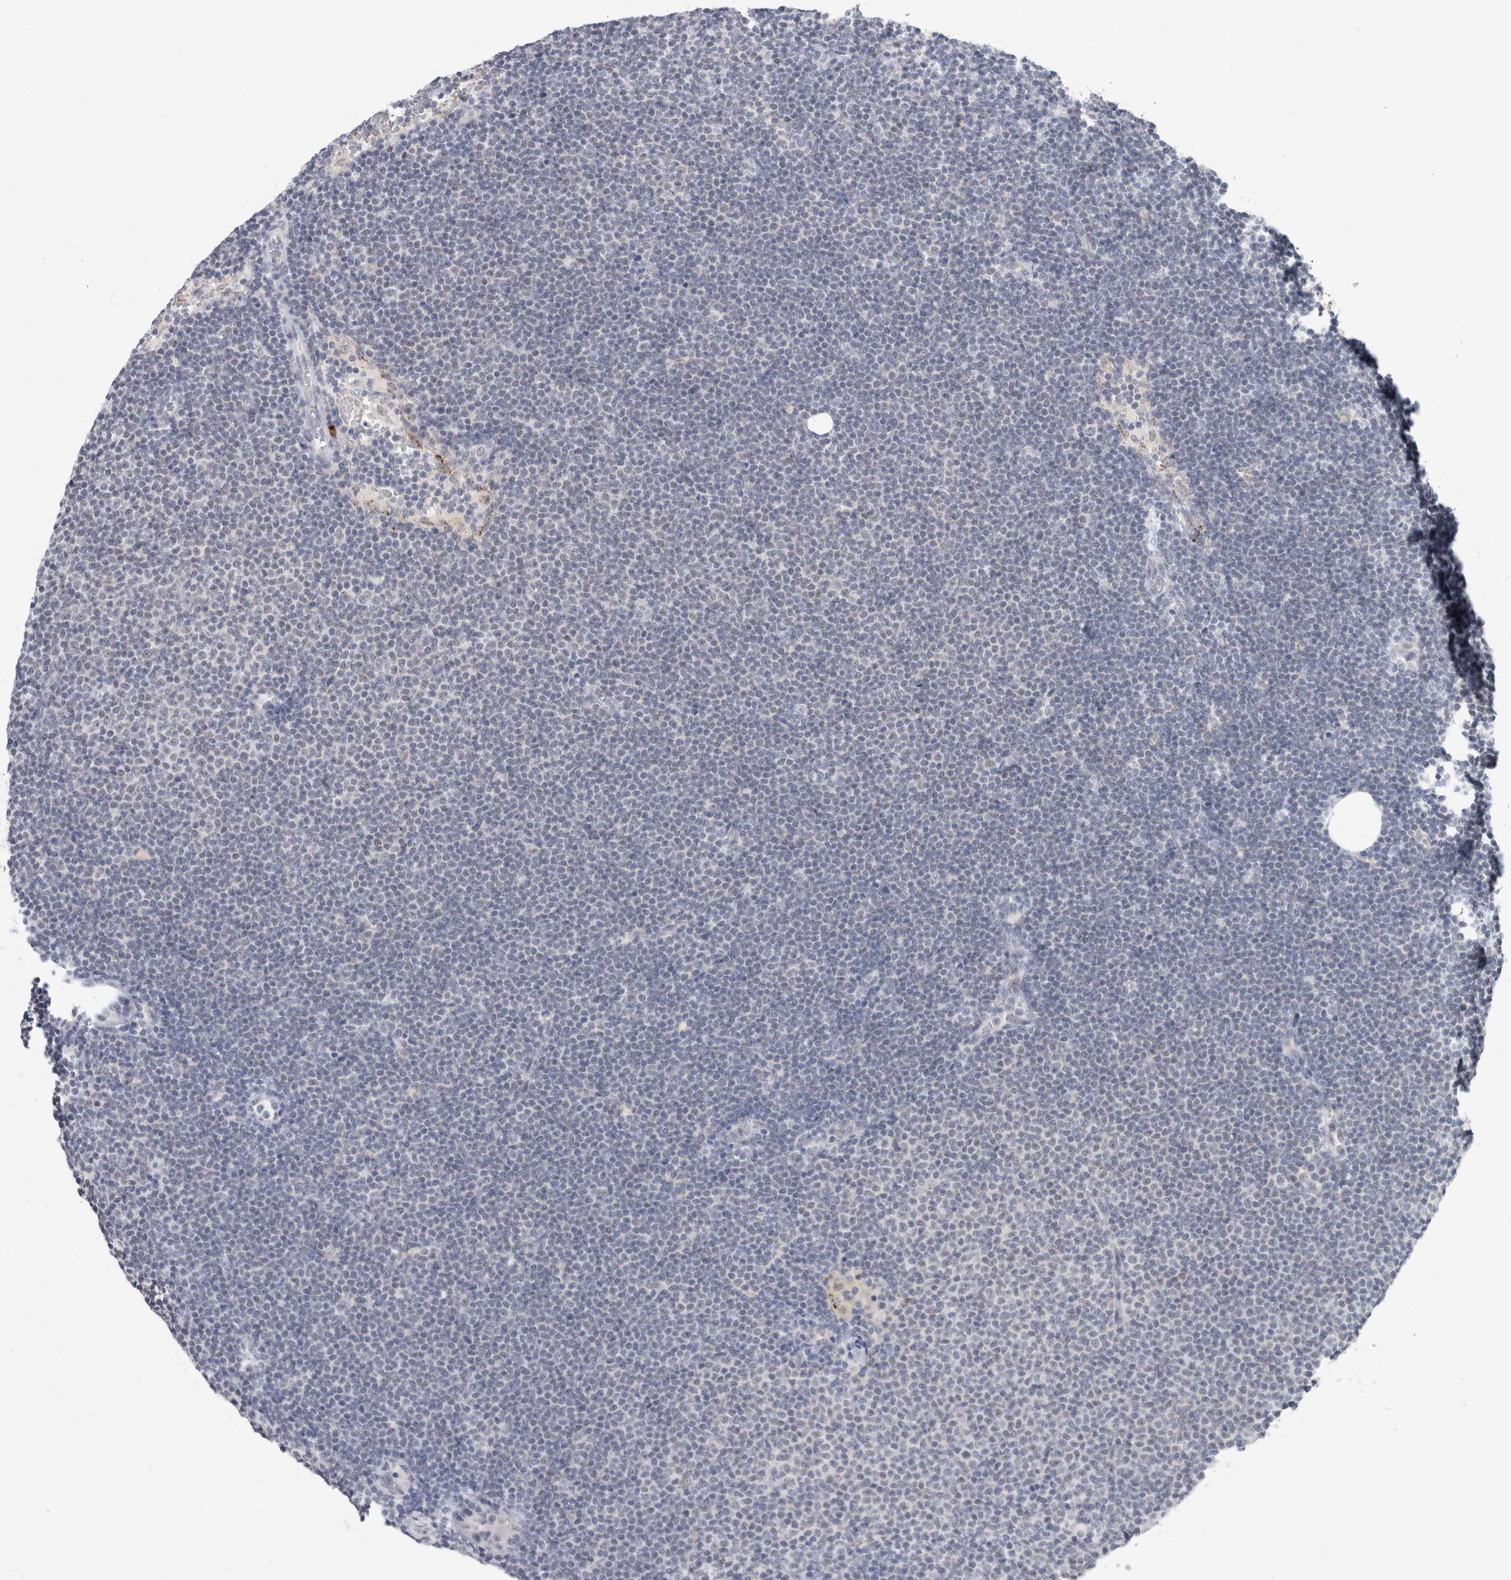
{"staining": {"intensity": "negative", "quantity": "none", "location": "none"}, "tissue": "lymphoma", "cell_type": "Tumor cells", "image_type": "cancer", "snomed": [{"axis": "morphology", "description": "Malignant lymphoma, non-Hodgkin's type, Low grade"}, {"axis": "topography", "description": "Lymph node"}], "caption": "High magnification brightfield microscopy of lymphoma stained with DAB (brown) and counterstained with hematoxylin (blue): tumor cells show no significant positivity. The staining was performed using DAB to visualize the protein expression in brown, while the nuclei were stained in blue with hematoxylin (Magnification: 20x).", "gene": "NIPA1", "patient": {"sex": "female", "age": 53}}